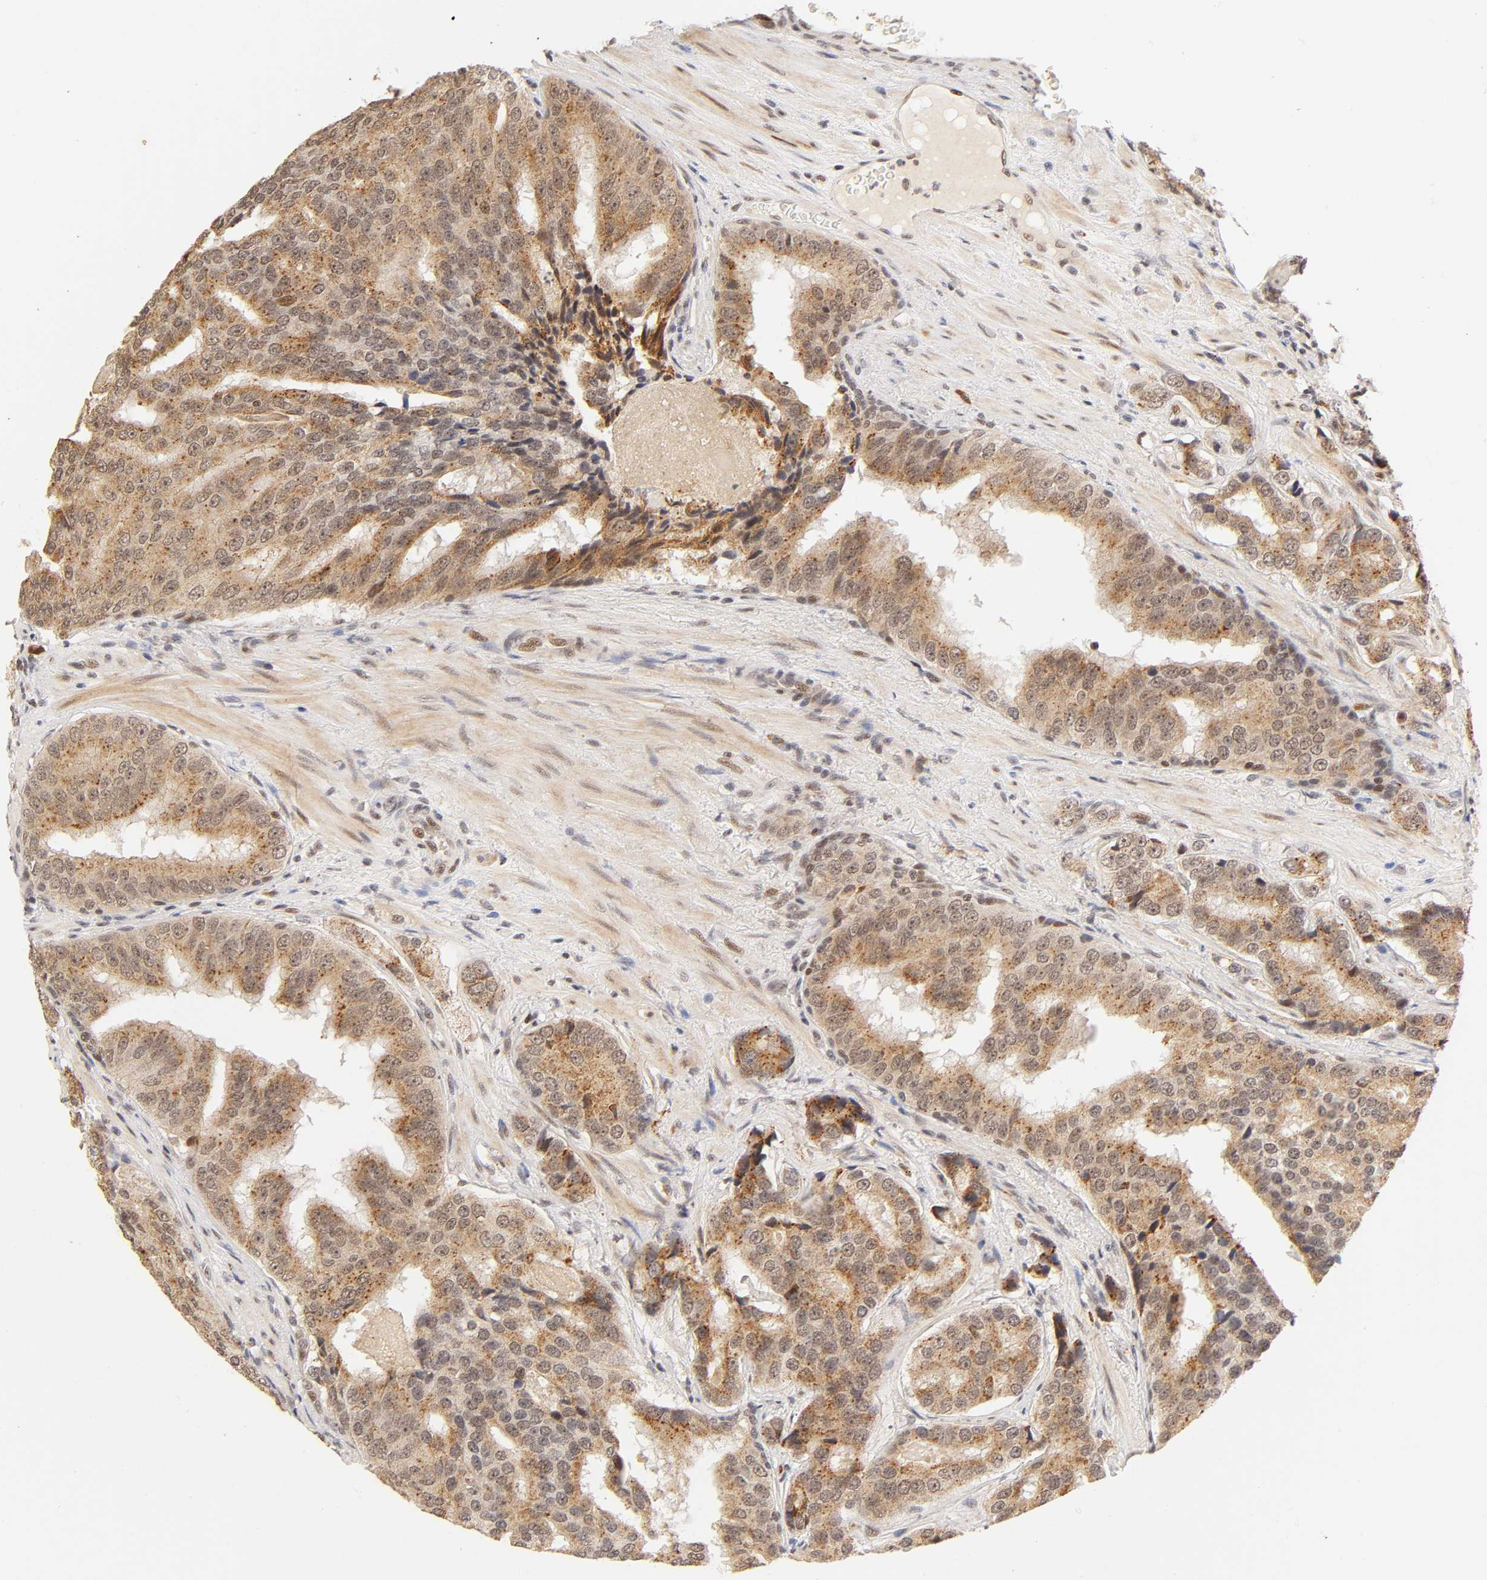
{"staining": {"intensity": "moderate", "quantity": ">75%", "location": "cytoplasmic/membranous,nuclear"}, "tissue": "prostate cancer", "cell_type": "Tumor cells", "image_type": "cancer", "snomed": [{"axis": "morphology", "description": "Adenocarcinoma, High grade"}, {"axis": "topography", "description": "Prostate"}], "caption": "This is a histology image of immunohistochemistry (IHC) staining of prostate high-grade adenocarcinoma, which shows moderate positivity in the cytoplasmic/membranous and nuclear of tumor cells.", "gene": "TAF10", "patient": {"sex": "male", "age": 58}}